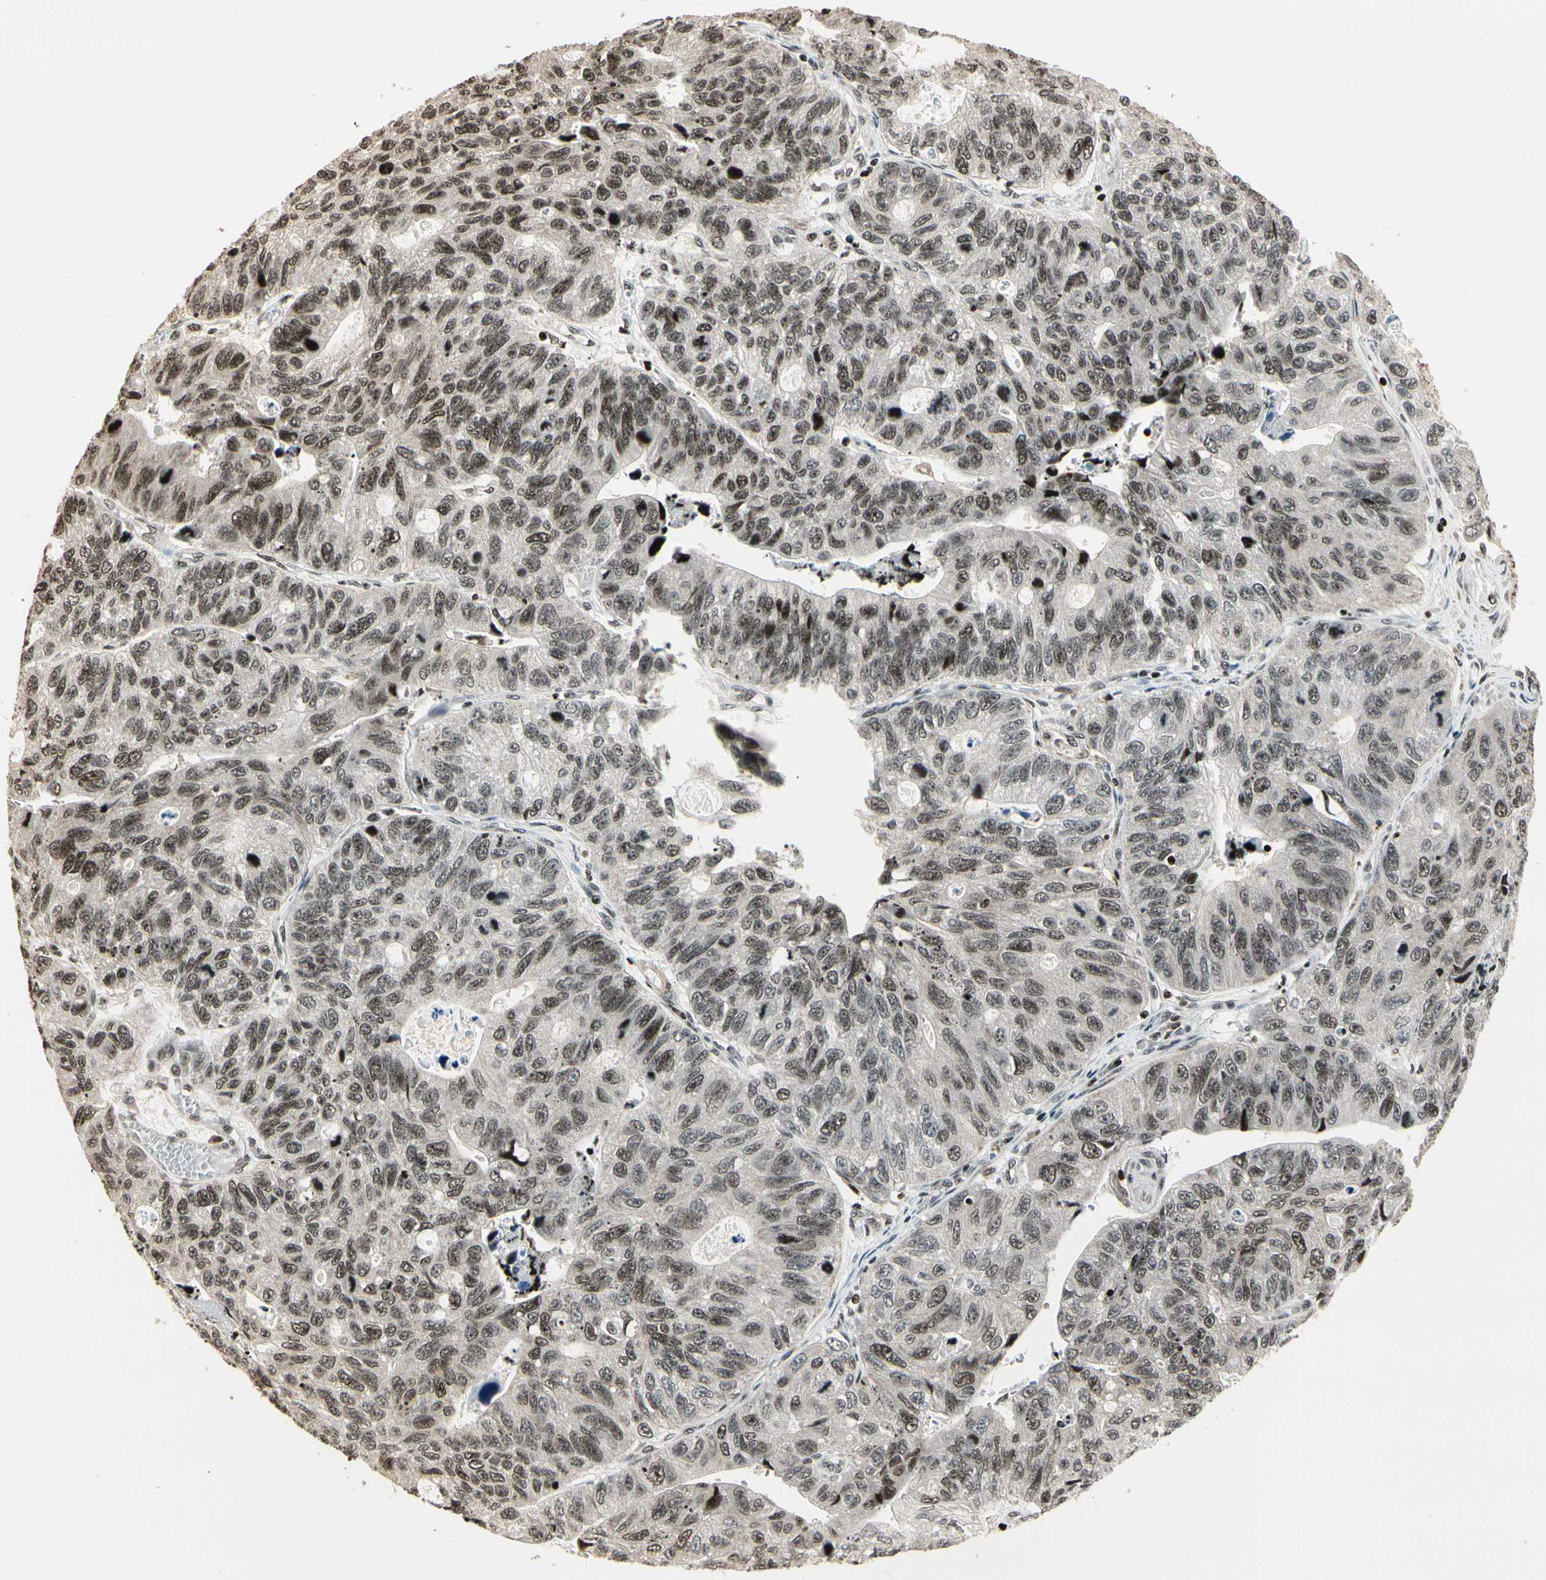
{"staining": {"intensity": "weak", "quantity": ">75%", "location": "nuclear"}, "tissue": "stomach cancer", "cell_type": "Tumor cells", "image_type": "cancer", "snomed": [{"axis": "morphology", "description": "Adenocarcinoma, NOS"}, {"axis": "topography", "description": "Stomach"}], "caption": "An image of human stomach cancer (adenocarcinoma) stained for a protein exhibits weak nuclear brown staining in tumor cells. Using DAB (3,3'-diaminobenzidine) (brown) and hematoxylin (blue) stains, captured at high magnification using brightfield microscopy.", "gene": "TSHZ3", "patient": {"sex": "male", "age": 59}}